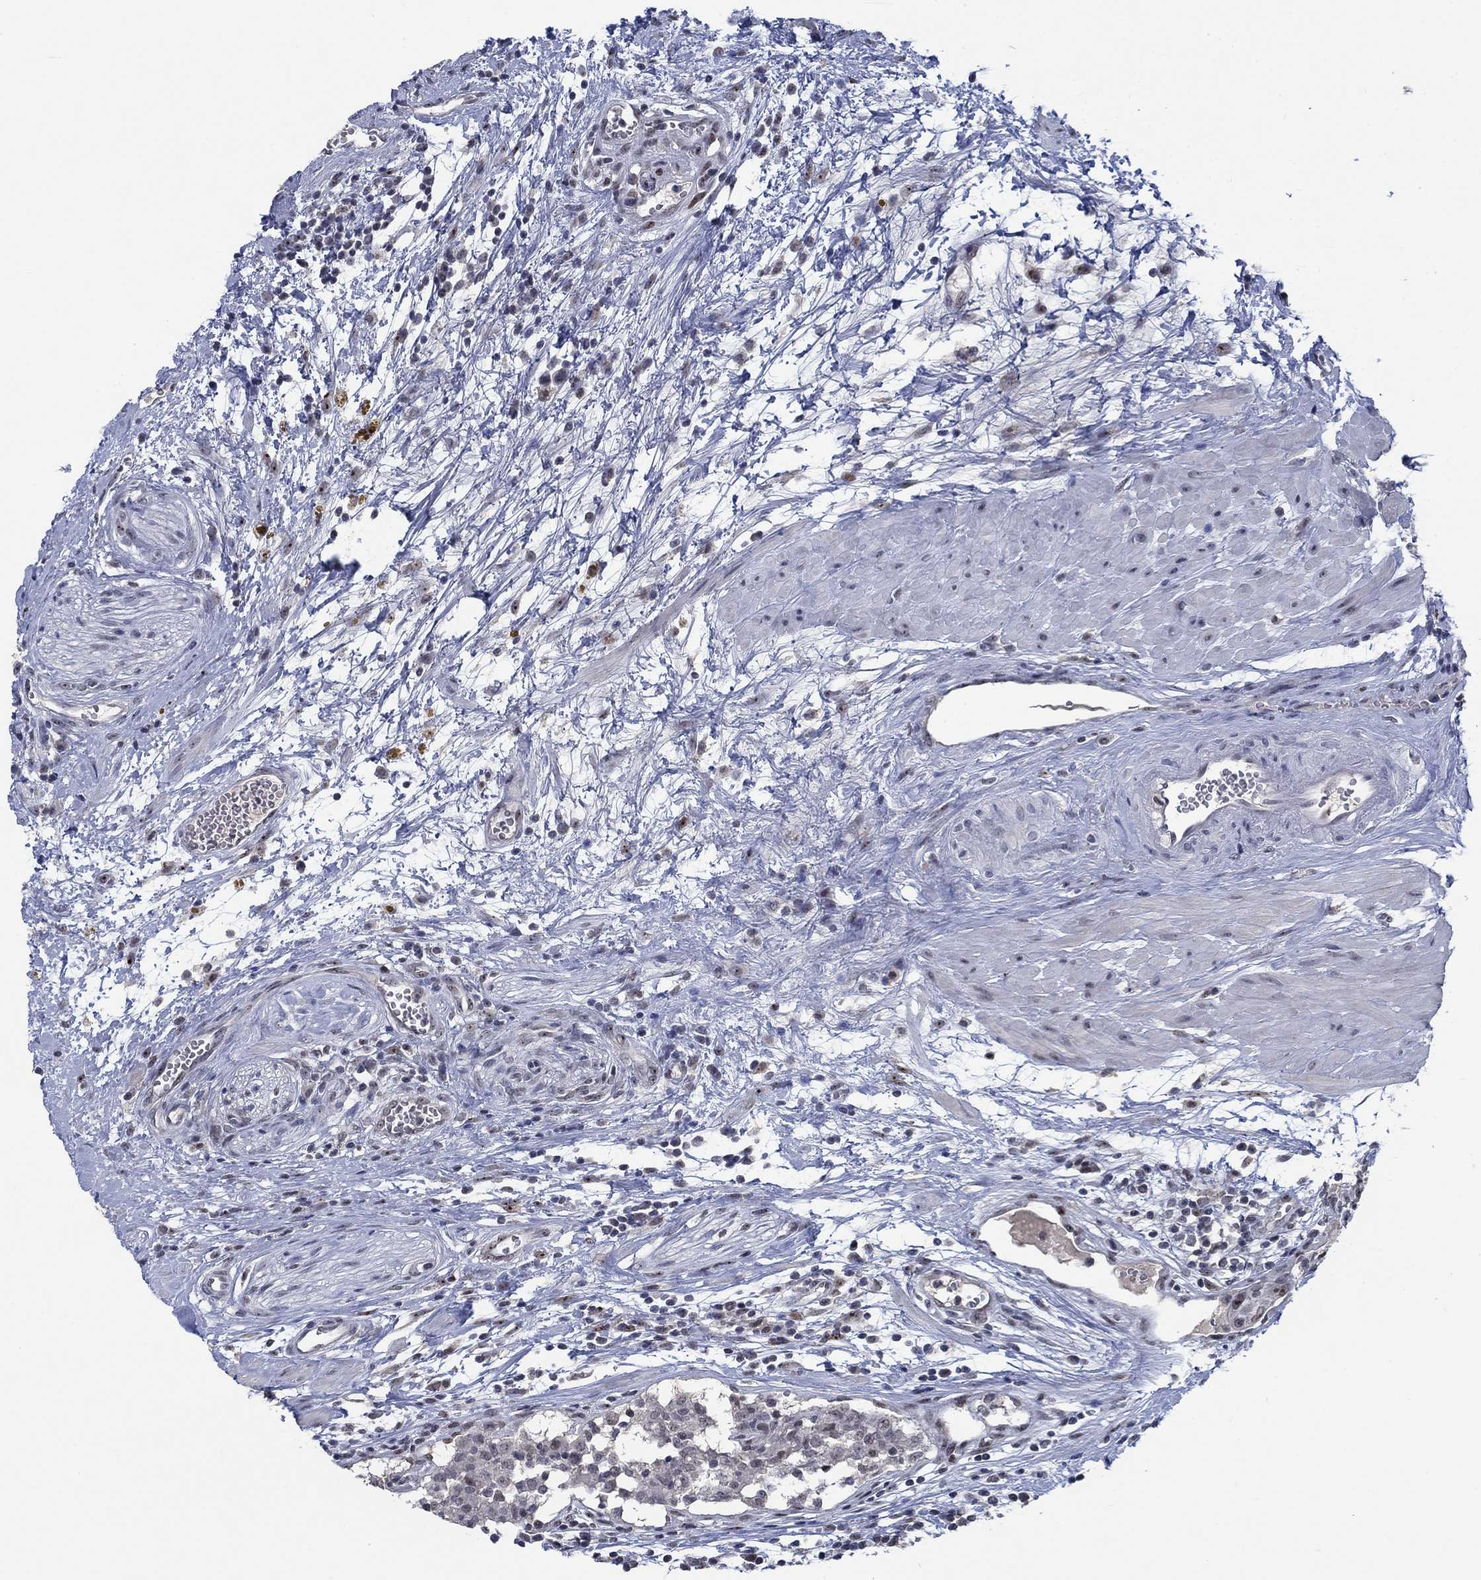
{"staining": {"intensity": "weak", "quantity": "<25%", "location": "nuclear"}, "tissue": "seminal vesicle", "cell_type": "Glandular cells", "image_type": "normal", "snomed": [{"axis": "morphology", "description": "Normal tissue, NOS"}, {"axis": "morphology", "description": "Urothelial carcinoma, NOS"}, {"axis": "topography", "description": "Urinary bladder"}, {"axis": "topography", "description": "Seminal veicle"}], "caption": "Immunohistochemistry of benign human seminal vesicle exhibits no staining in glandular cells.", "gene": "HTN1", "patient": {"sex": "male", "age": 76}}